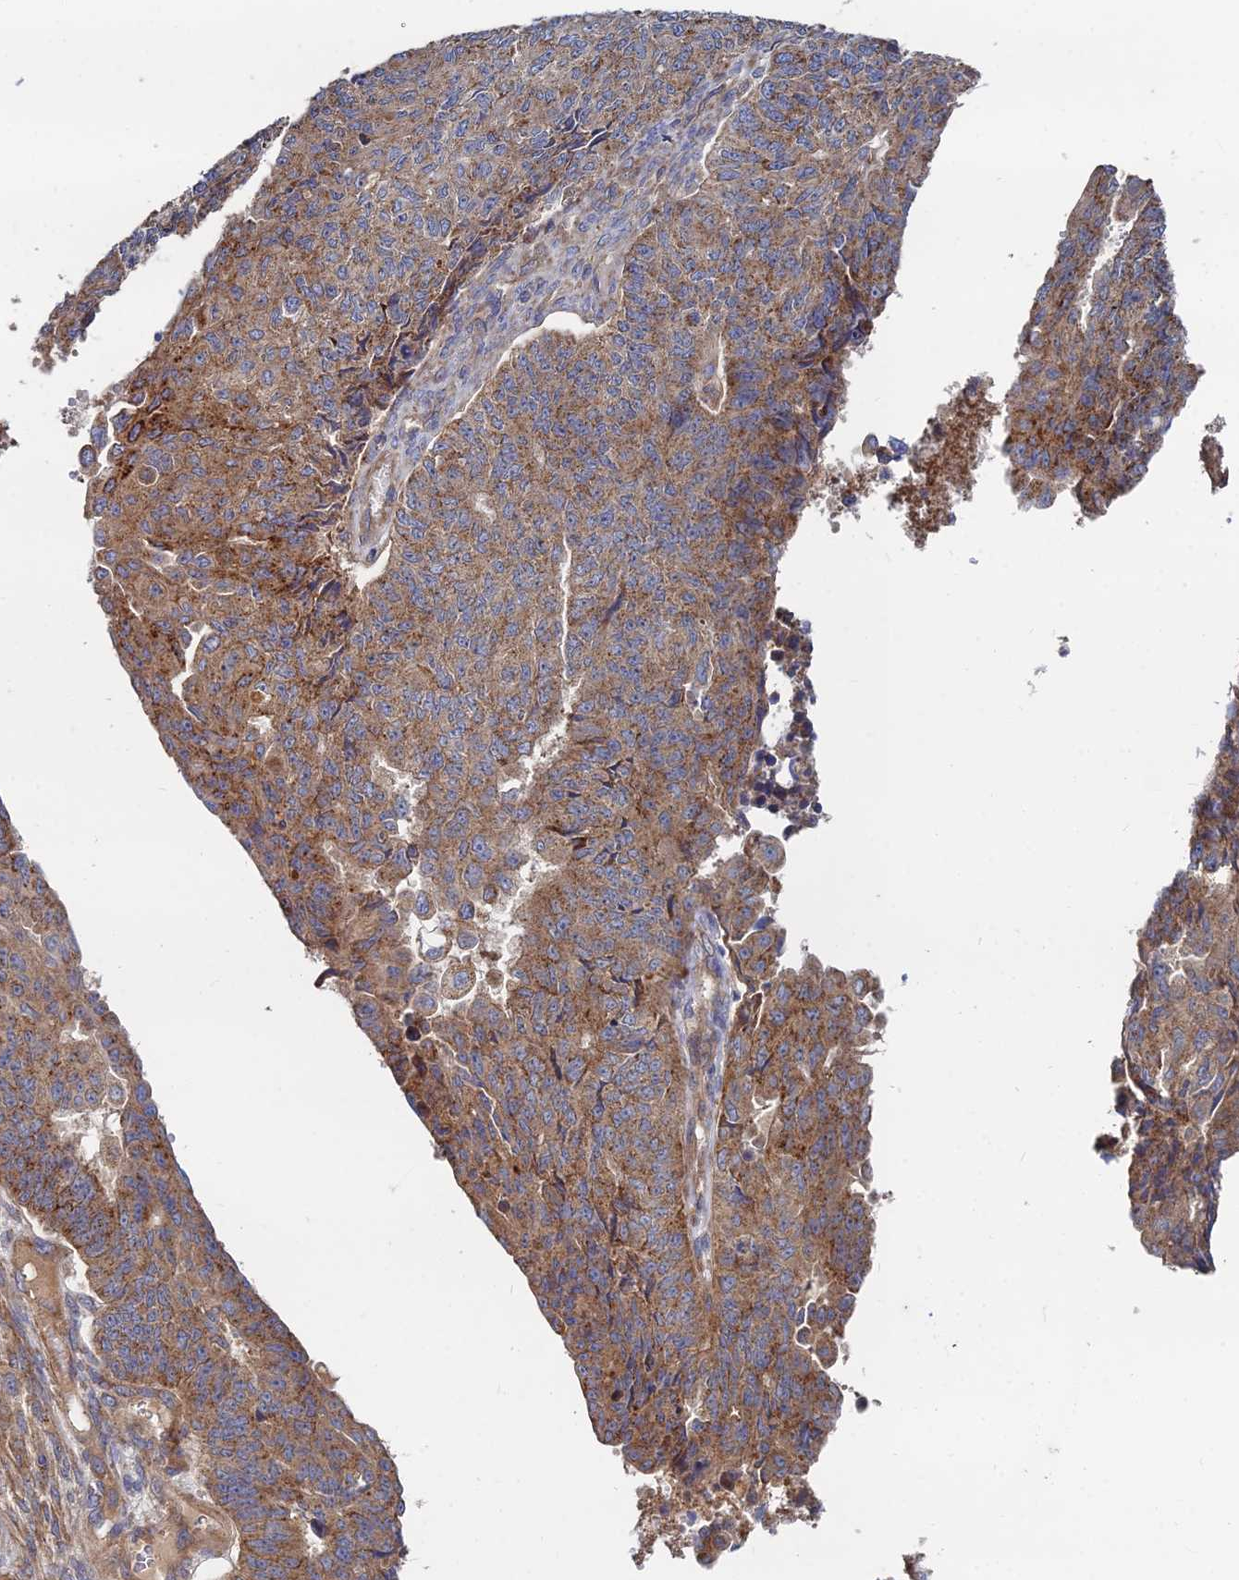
{"staining": {"intensity": "moderate", "quantity": ">75%", "location": "cytoplasmic/membranous"}, "tissue": "endometrial cancer", "cell_type": "Tumor cells", "image_type": "cancer", "snomed": [{"axis": "morphology", "description": "Adenocarcinoma, NOS"}, {"axis": "topography", "description": "Endometrium"}], "caption": "Protein staining demonstrates moderate cytoplasmic/membranous positivity in approximately >75% of tumor cells in endometrial cancer. (DAB IHC, brown staining for protein, blue staining for nuclei).", "gene": "CCZ1", "patient": {"sex": "female", "age": 32}}